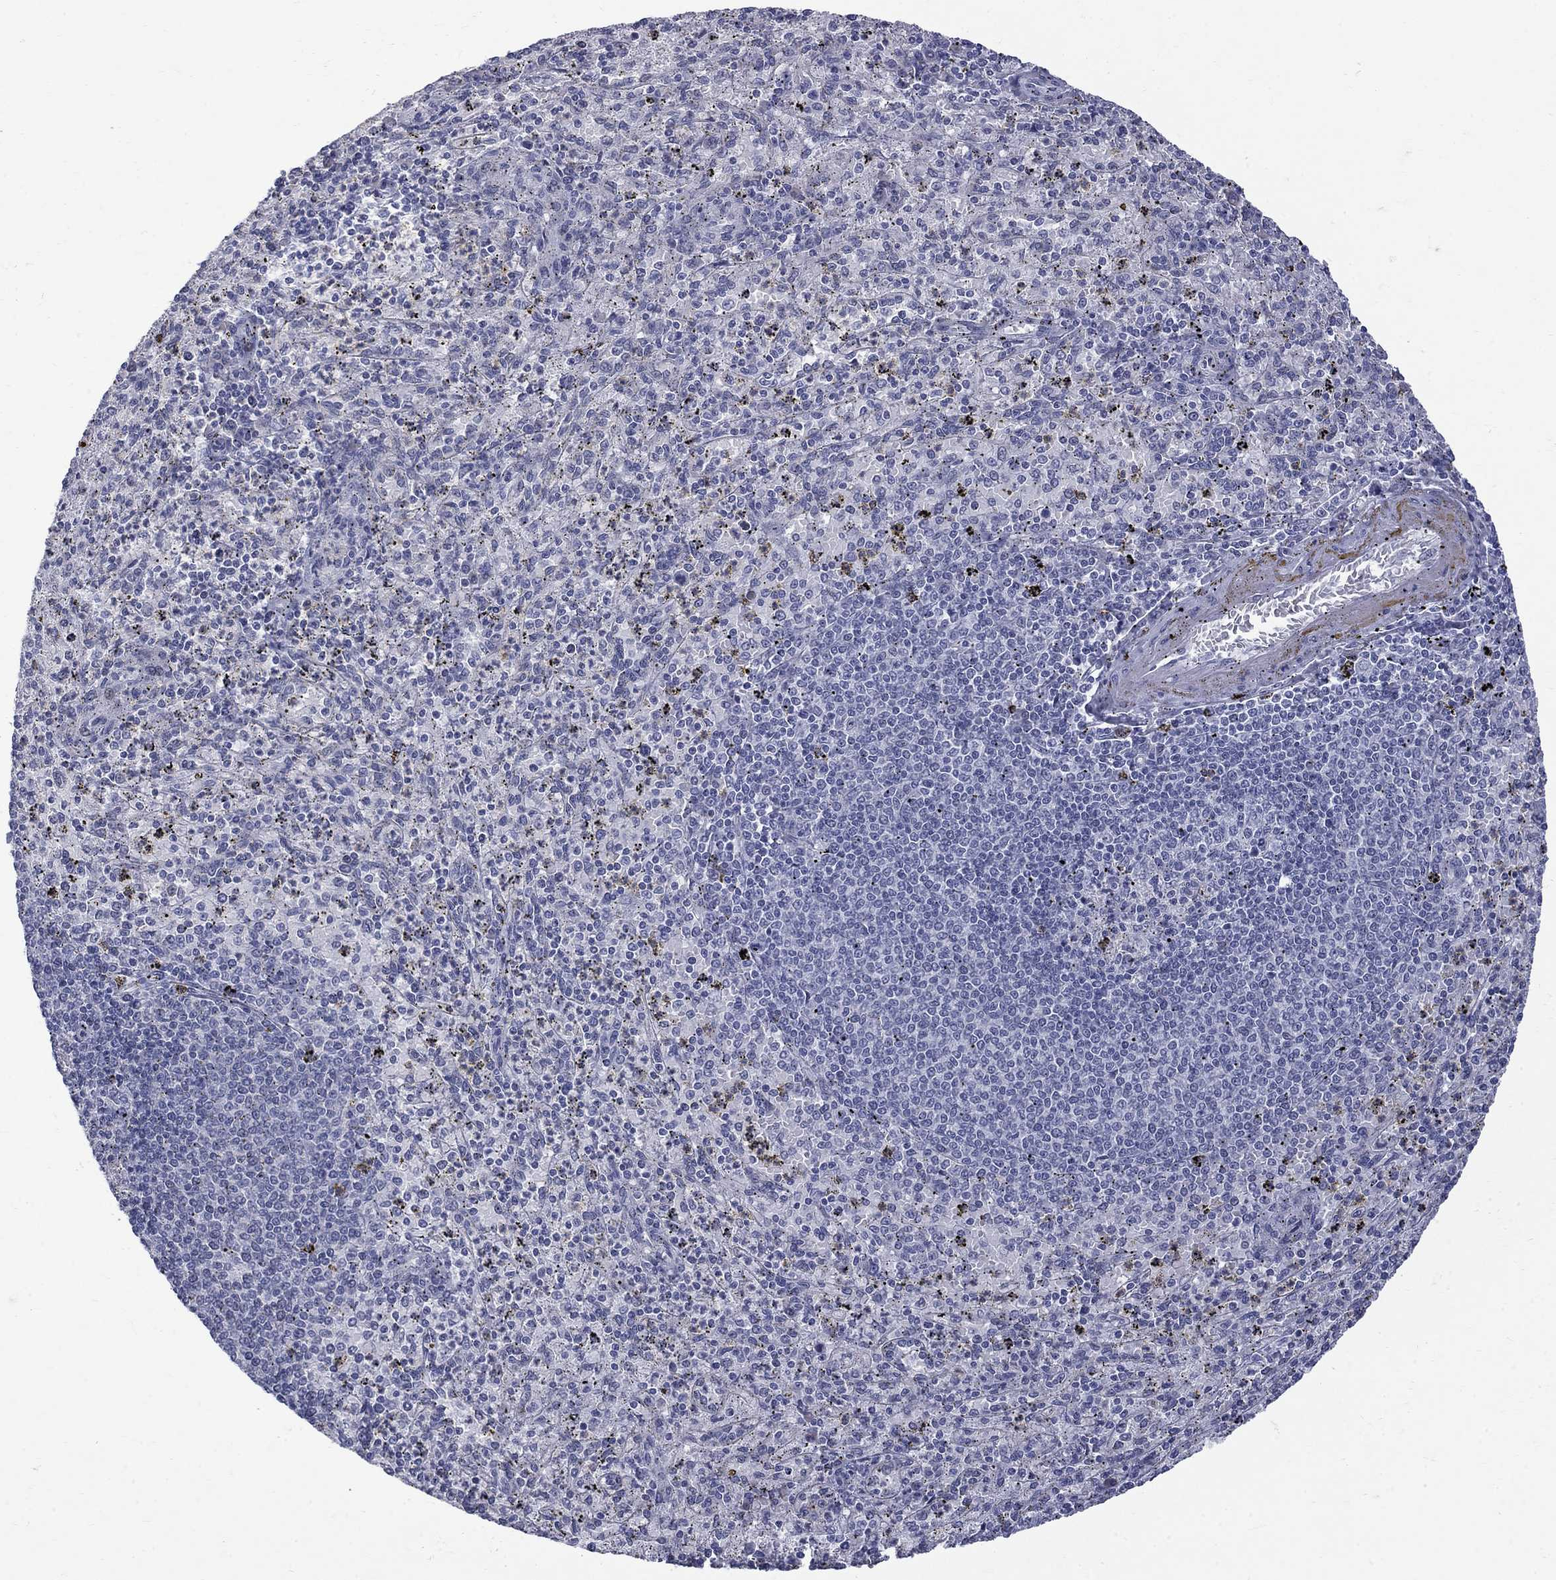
{"staining": {"intensity": "negative", "quantity": "none", "location": "none"}, "tissue": "spleen", "cell_type": "Cells in red pulp", "image_type": "normal", "snomed": [{"axis": "morphology", "description": "Normal tissue, NOS"}, {"axis": "topography", "description": "Spleen"}], "caption": "A photomicrograph of spleen stained for a protein exhibits no brown staining in cells in red pulp. (Stains: DAB IHC with hematoxylin counter stain, Microscopy: brightfield microscopy at high magnification).", "gene": "CTNND2", "patient": {"sex": "male", "age": 60}}